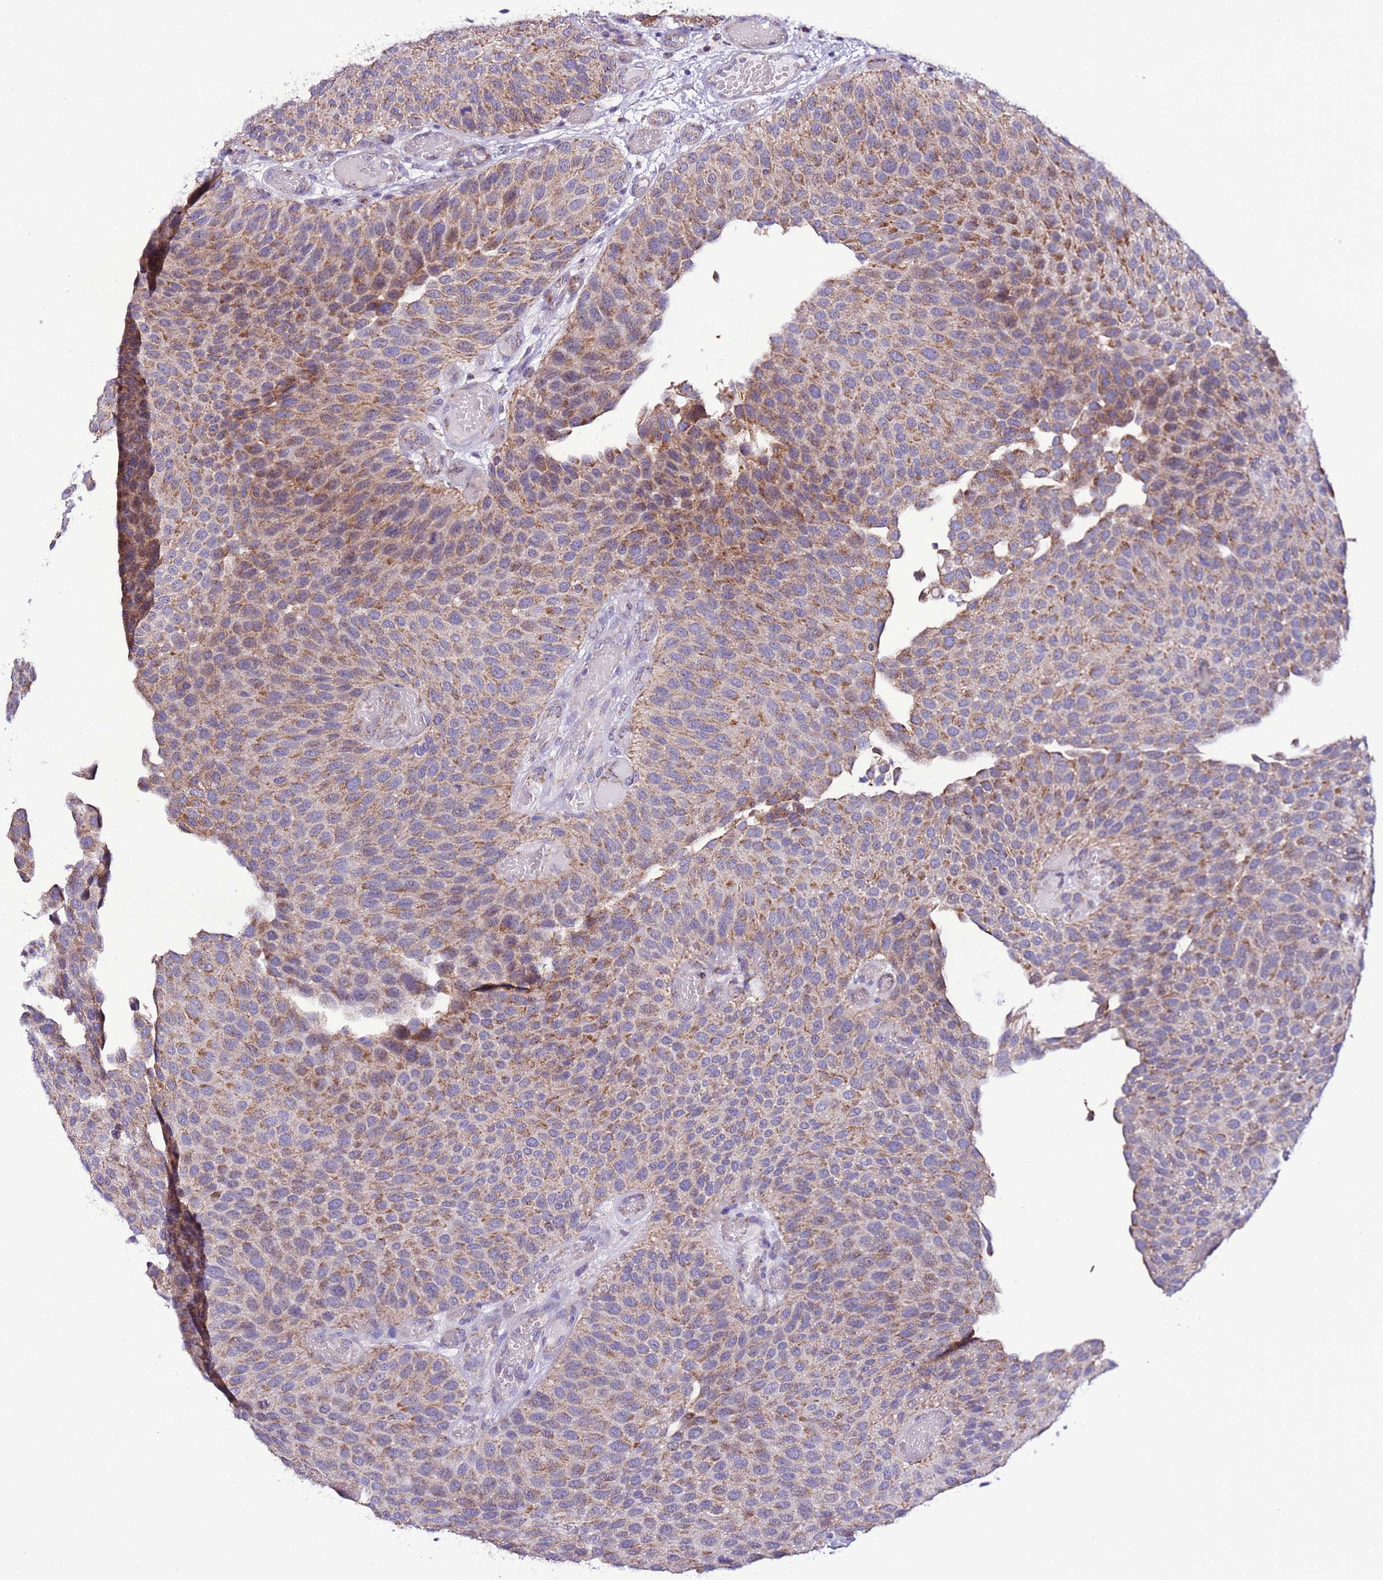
{"staining": {"intensity": "moderate", "quantity": ">75%", "location": "cytoplasmic/membranous"}, "tissue": "urothelial cancer", "cell_type": "Tumor cells", "image_type": "cancer", "snomed": [{"axis": "morphology", "description": "Urothelial carcinoma, Low grade"}, {"axis": "topography", "description": "Urinary bladder"}], "caption": "Moderate cytoplasmic/membranous protein positivity is seen in about >75% of tumor cells in low-grade urothelial carcinoma.", "gene": "UEVLD", "patient": {"sex": "male", "age": 89}}